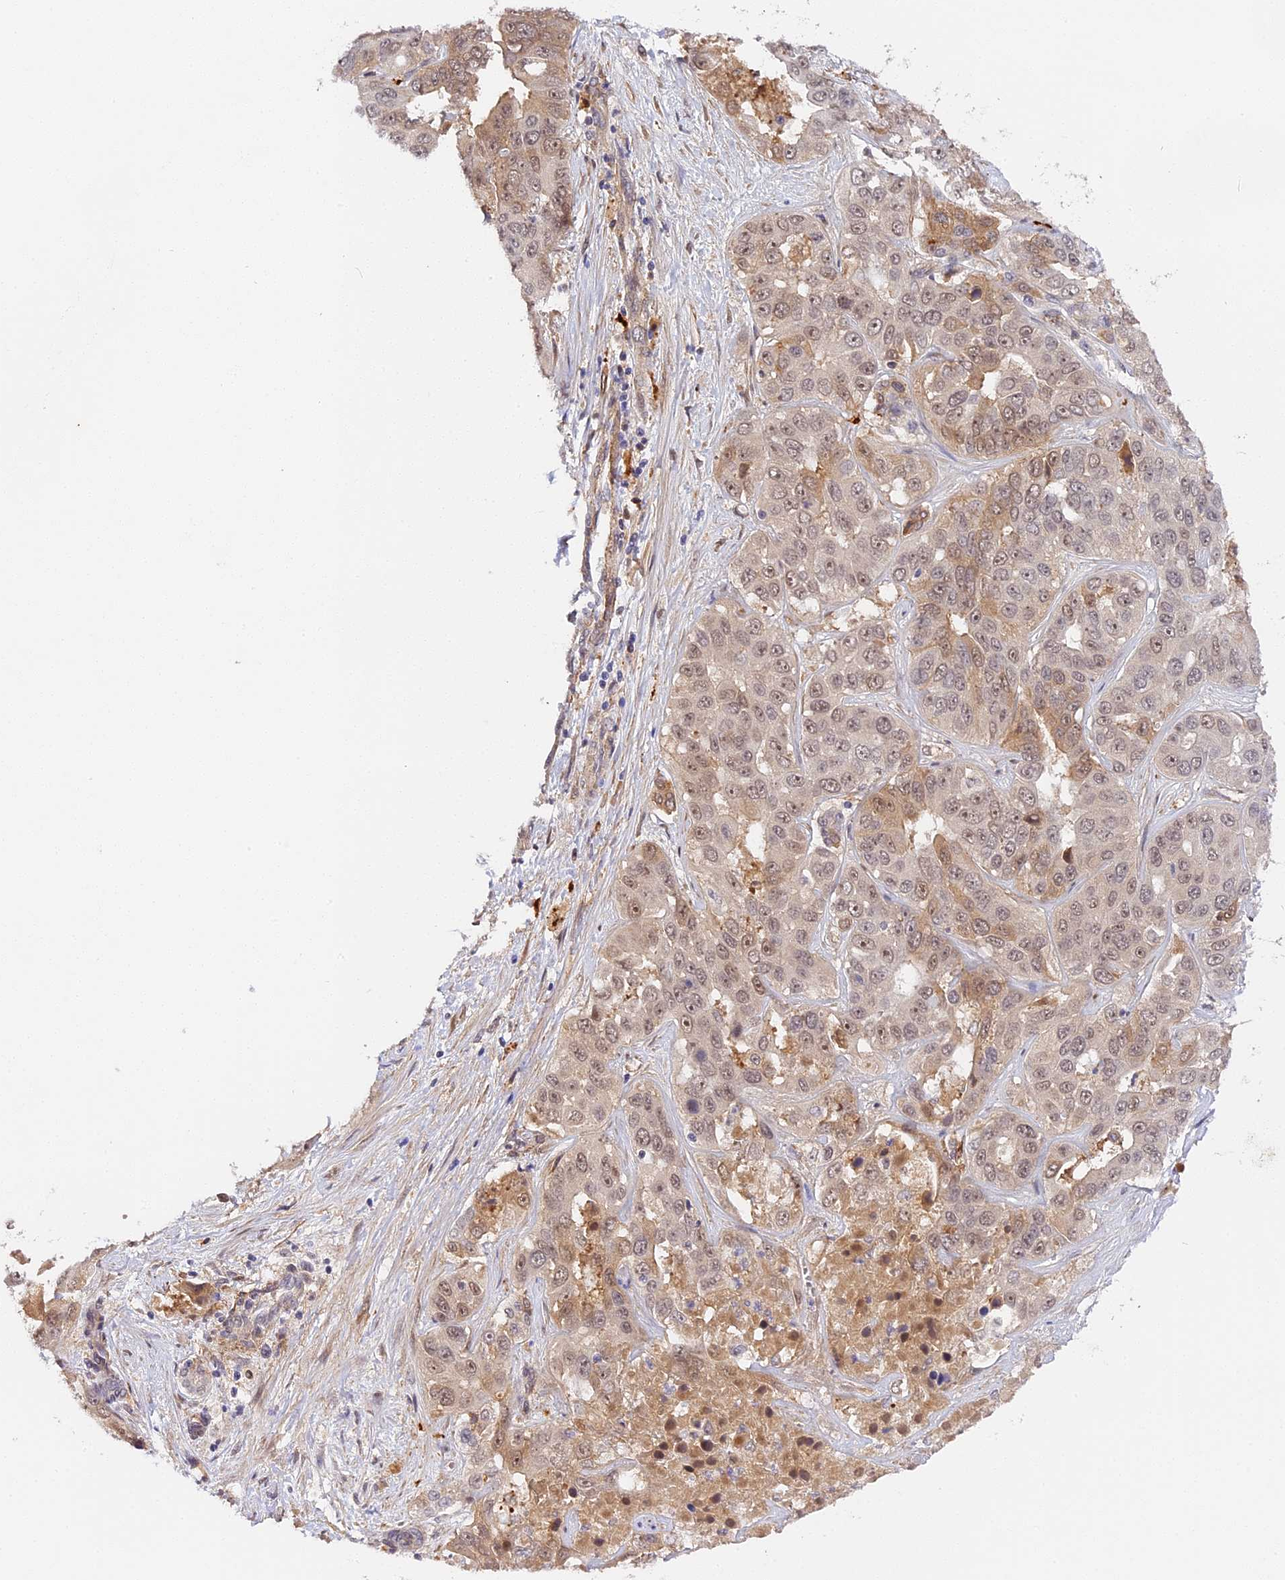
{"staining": {"intensity": "moderate", "quantity": ">75%", "location": "cytoplasmic/membranous,nuclear"}, "tissue": "liver cancer", "cell_type": "Tumor cells", "image_type": "cancer", "snomed": [{"axis": "morphology", "description": "Cholangiocarcinoma"}, {"axis": "topography", "description": "Liver"}], "caption": "Moderate cytoplasmic/membranous and nuclear expression for a protein is appreciated in approximately >75% of tumor cells of cholangiocarcinoma (liver) using immunohistochemistry (IHC).", "gene": "IMPACT", "patient": {"sex": "female", "age": 52}}